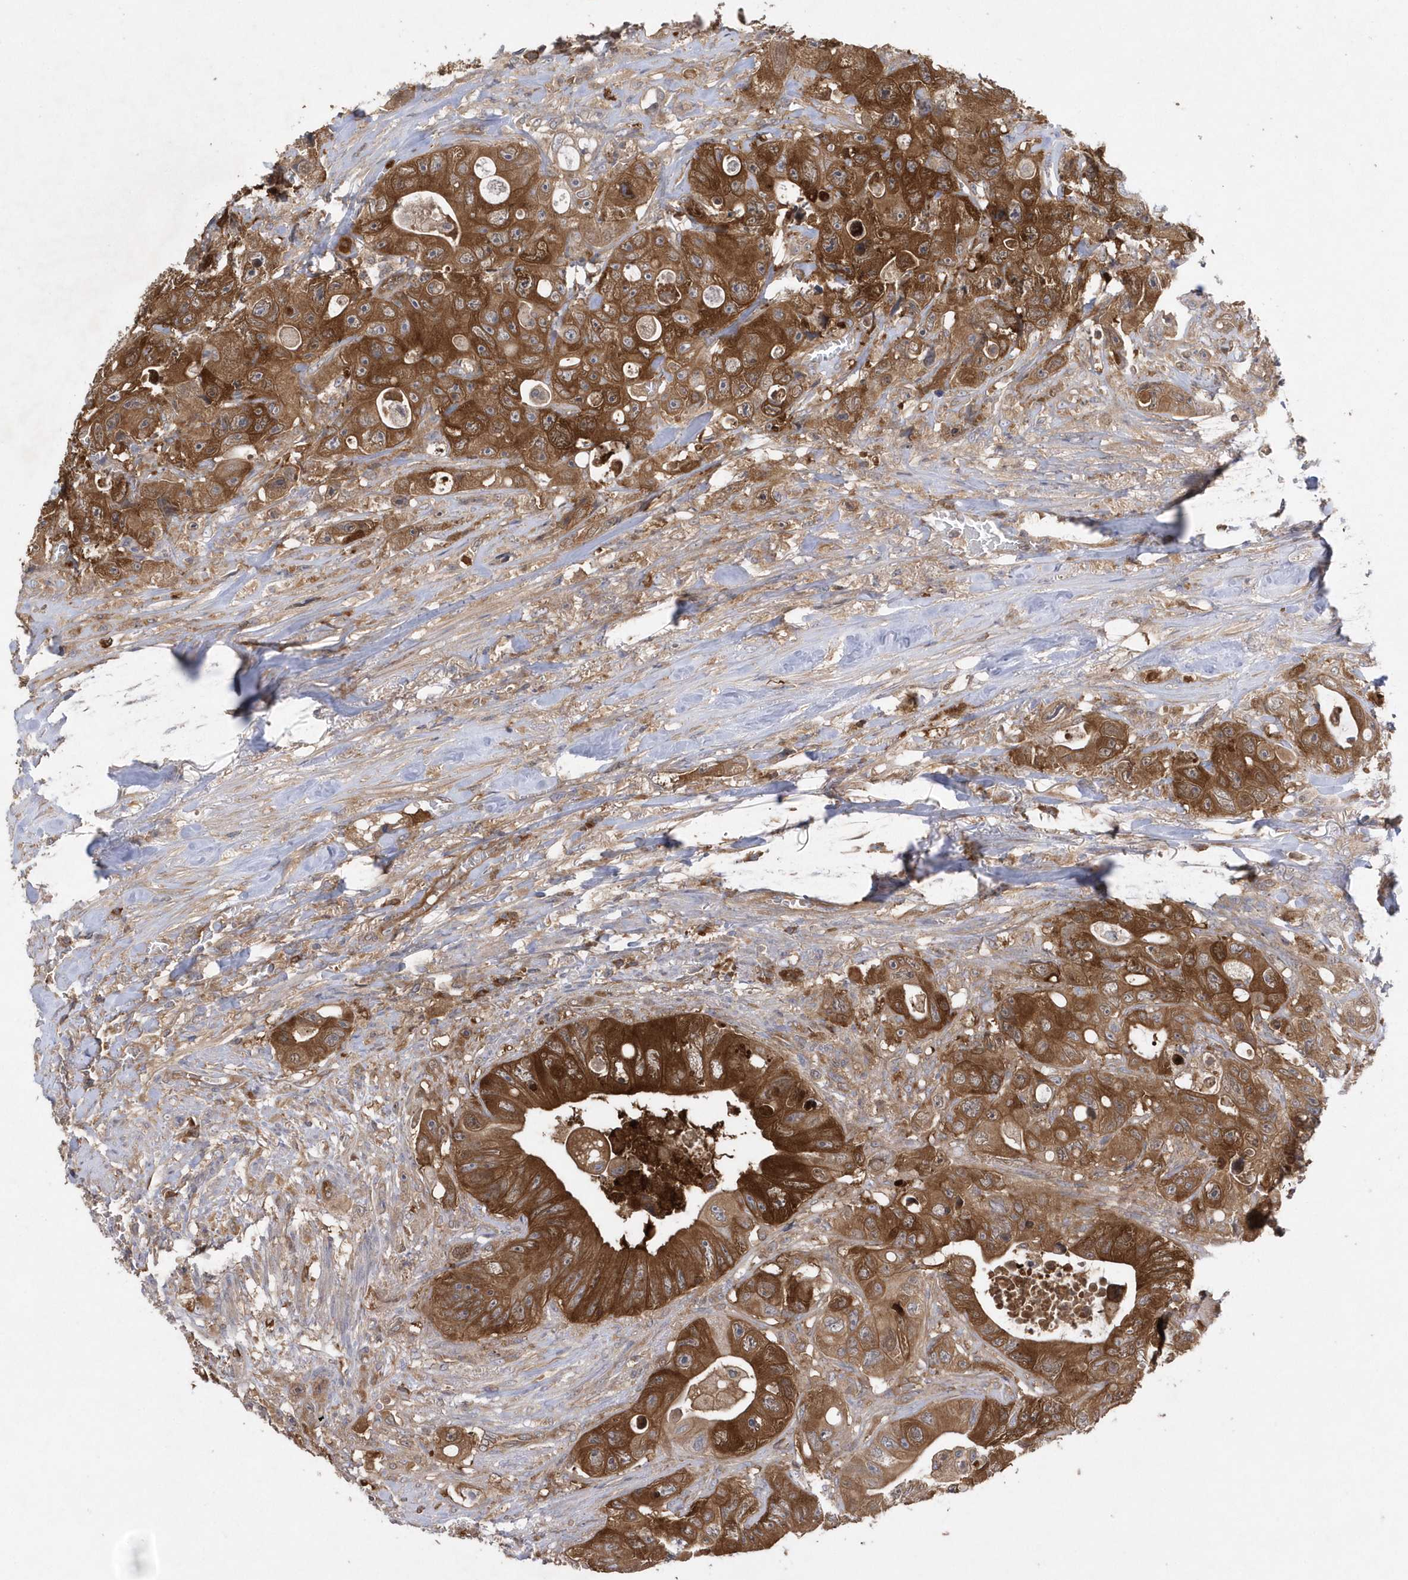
{"staining": {"intensity": "moderate", "quantity": ">75%", "location": "cytoplasmic/membranous"}, "tissue": "colorectal cancer", "cell_type": "Tumor cells", "image_type": "cancer", "snomed": [{"axis": "morphology", "description": "Adenocarcinoma, NOS"}, {"axis": "topography", "description": "Colon"}], "caption": "Immunohistochemical staining of human adenocarcinoma (colorectal) shows medium levels of moderate cytoplasmic/membranous protein expression in about >75% of tumor cells.", "gene": "PAICS", "patient": {"sex": "female", "age": 46}}